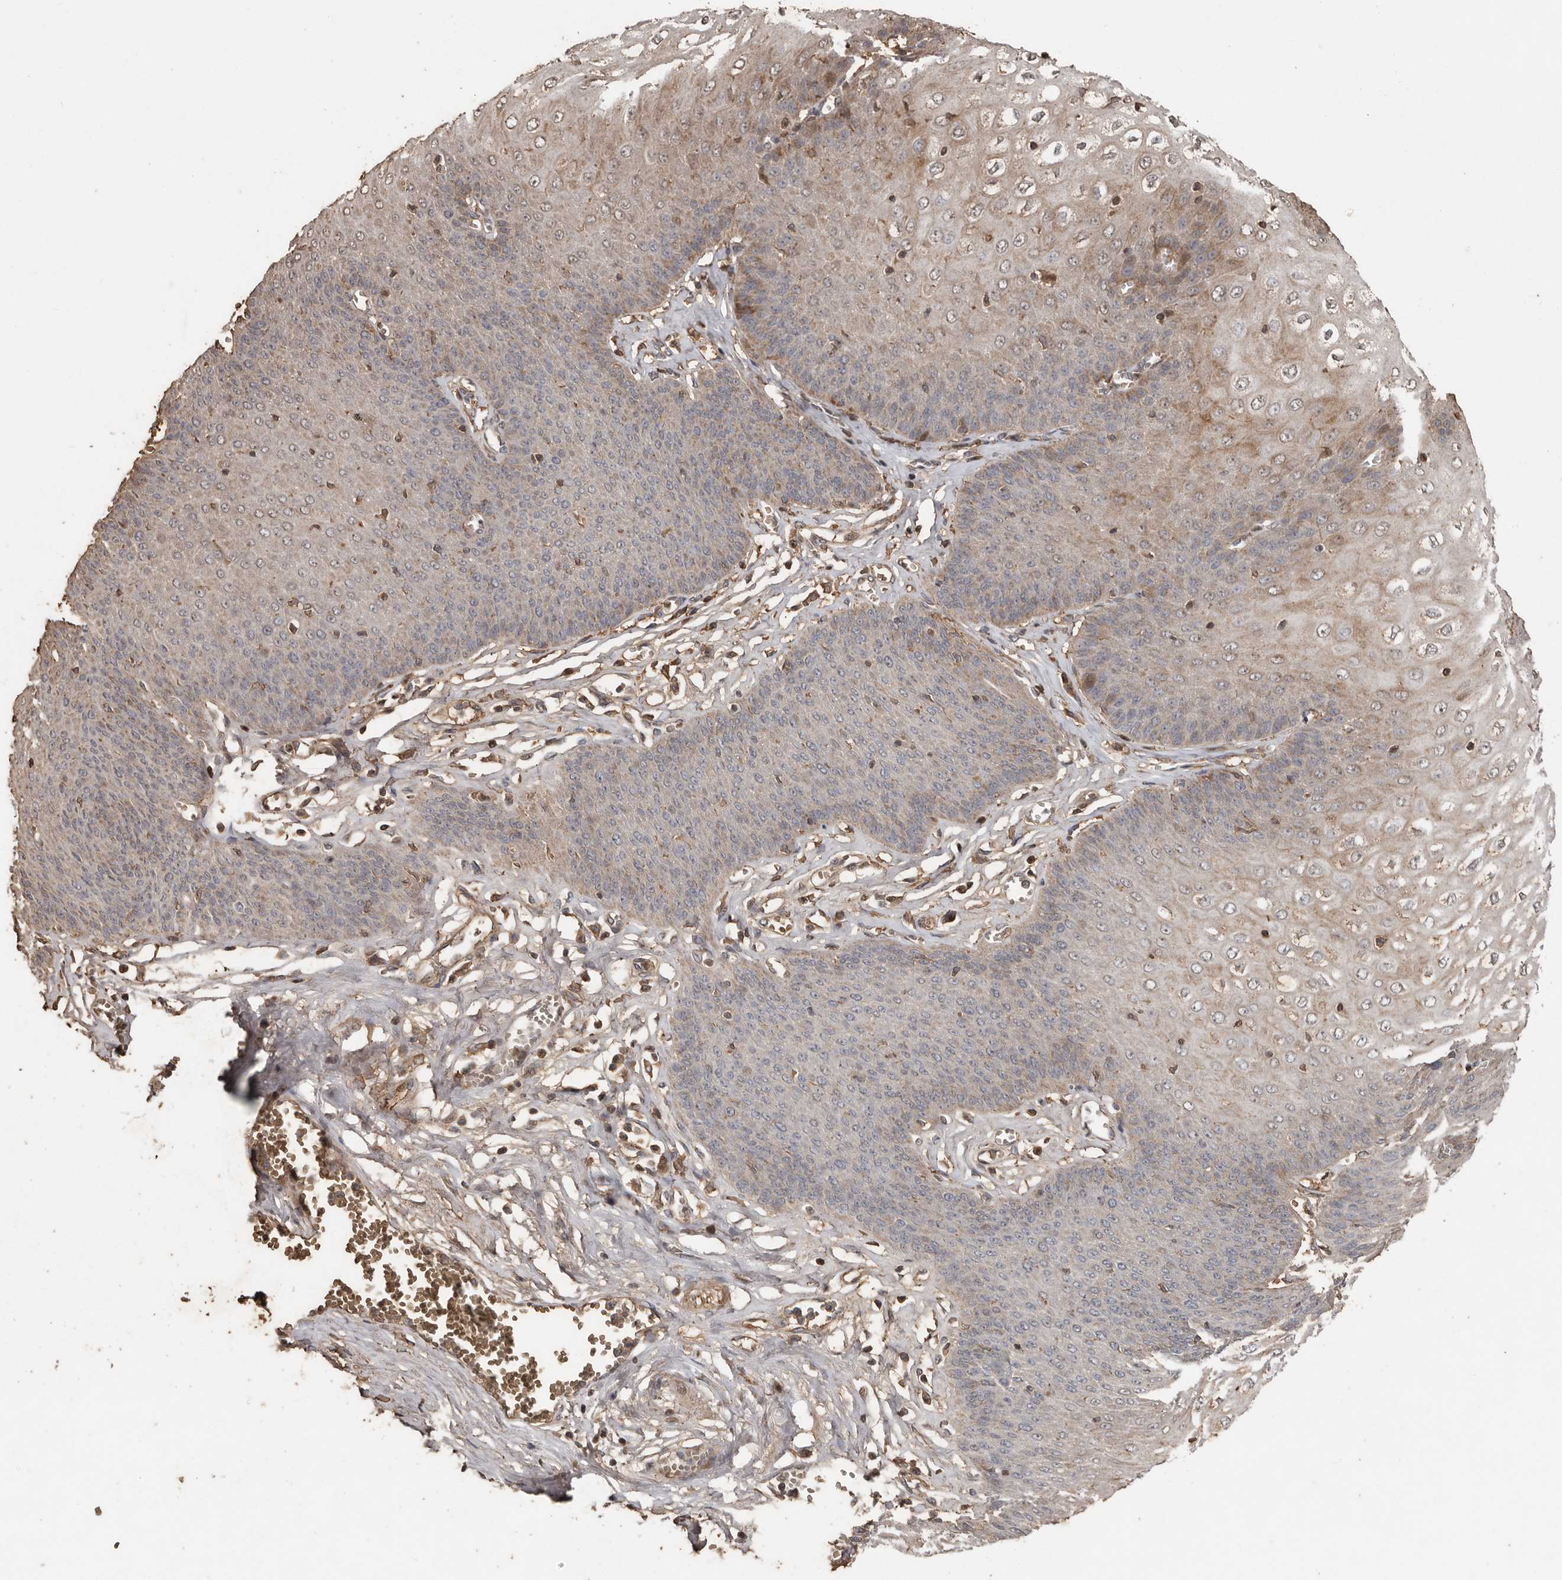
{"staining": {"intensity": "moderate", "quantity": "25%-75%", "location": "cytoplasmic/membranous"}, "tissue": "esophagus", "cell_type": "Squamous epithelial cells", "image_type": "normal", "snomed": [{"axis": "morphology", "description": "Normal tissue, NOS"}, {"axis": "topography", "description": "Esophagus"}], "caption": "Moderate cytoplasmic/membranous staining for a protein is identified in about 25%-75% of squamous epithelial cells of normal esophagus using IHC.", "gene": "RANBP17", "patient": {"sex": "male", "age": 60}}